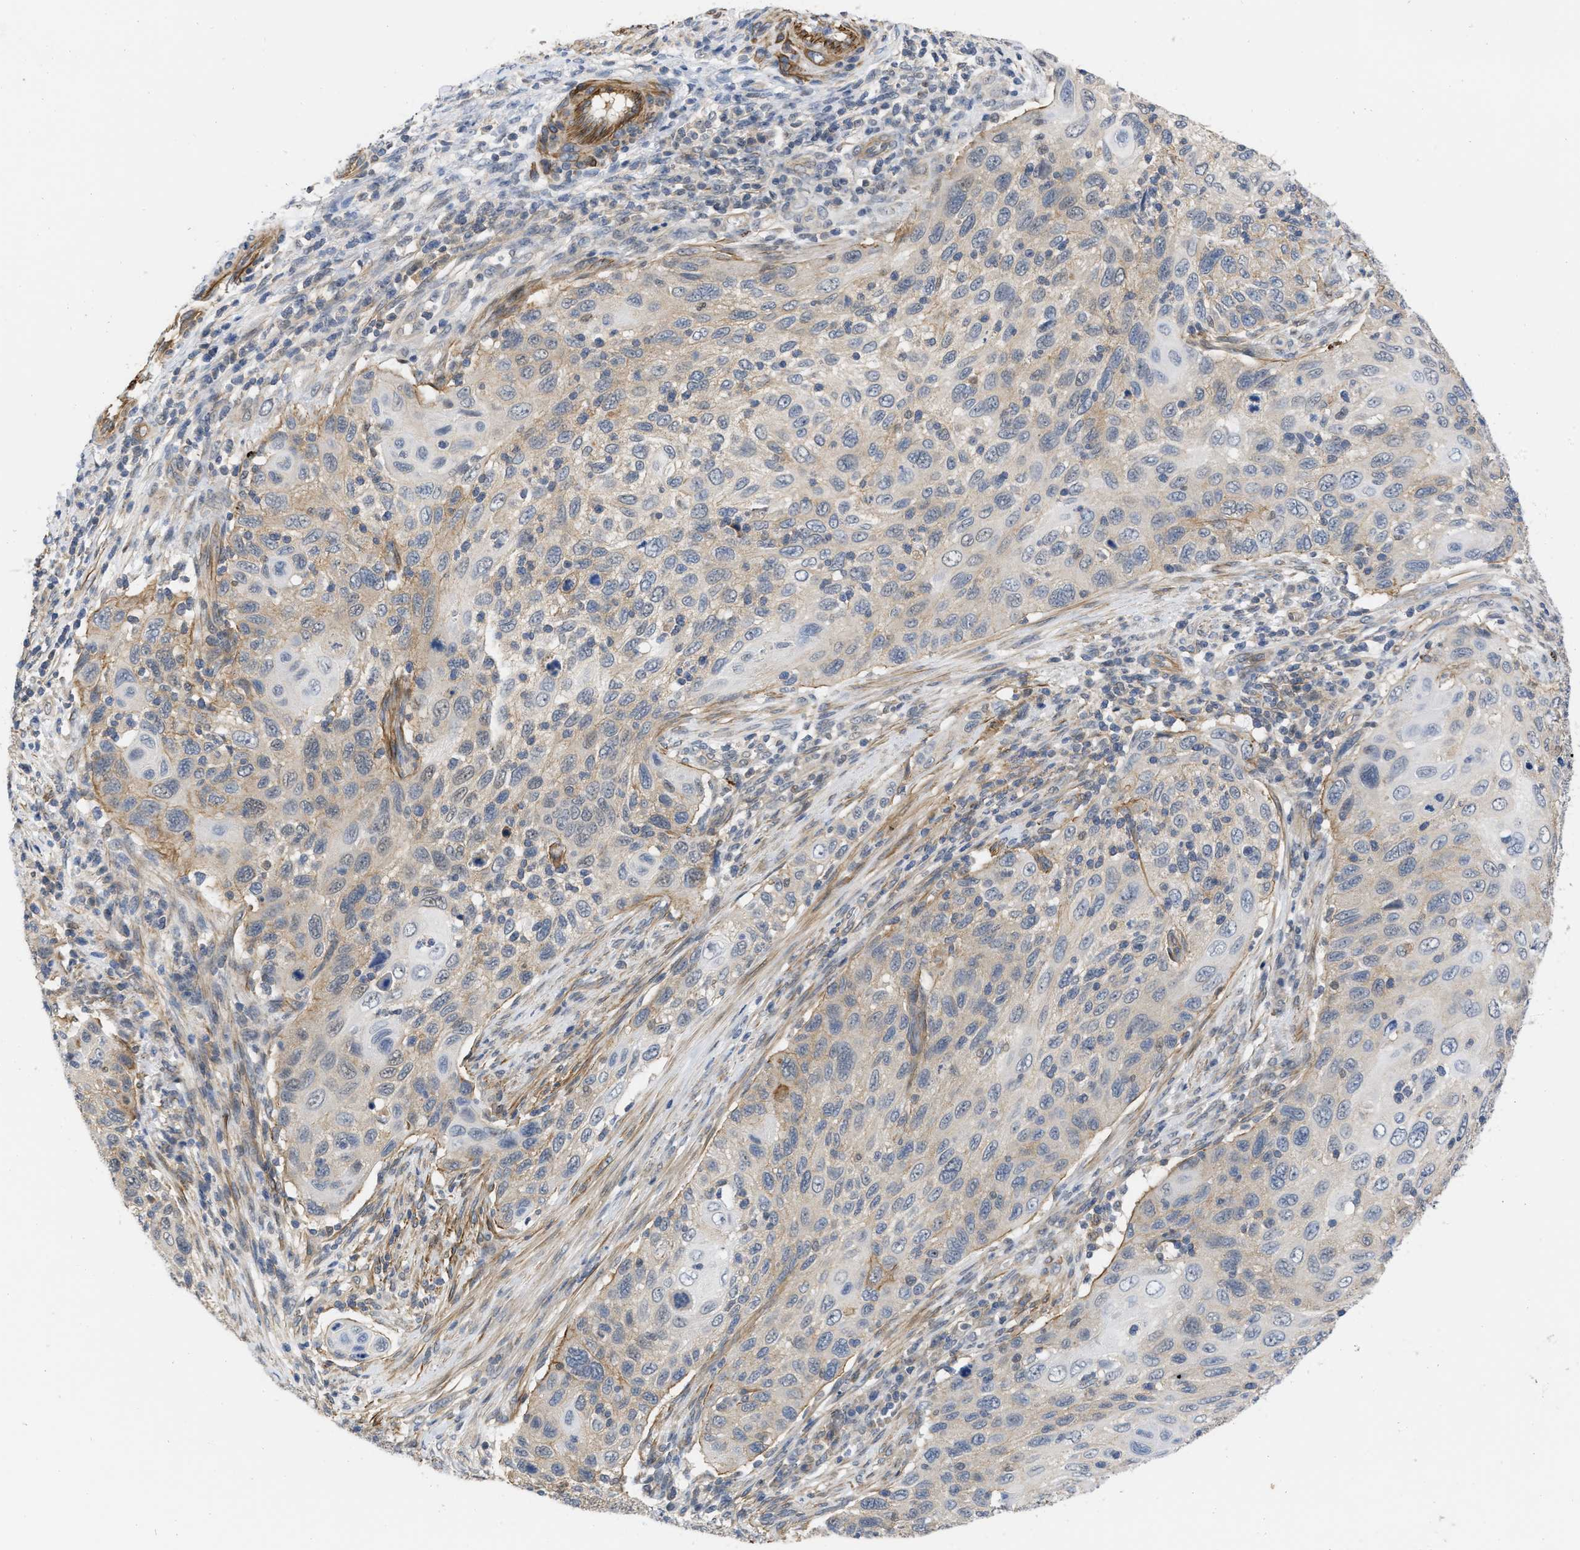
{"staining": {"intensity": "weak", "quantity": "25%-75%", "location": "cytoplasmic/membranous"}, "tissue": "cervical cancer", "cell_type": "Tumor cells", "image_type": "cancer", "snomed": [{"axis": "morphology", "description": "Squamous cell carcinoma, NOS"}, {"axis": "topography", "description": "Cervix"}], "caption": "IHC image of neoplastic tissue: cervical cancer (squamous cell carcinoma) stained using IHC reveals low levels of weak protein expression localized specifically in the cytoplasmic/membranous of tumor cells, appearing as a cytoplasmic/membranous brown color.", "gene": "NAPEPLD", "patient": {"sex": "female", "age": 70}}